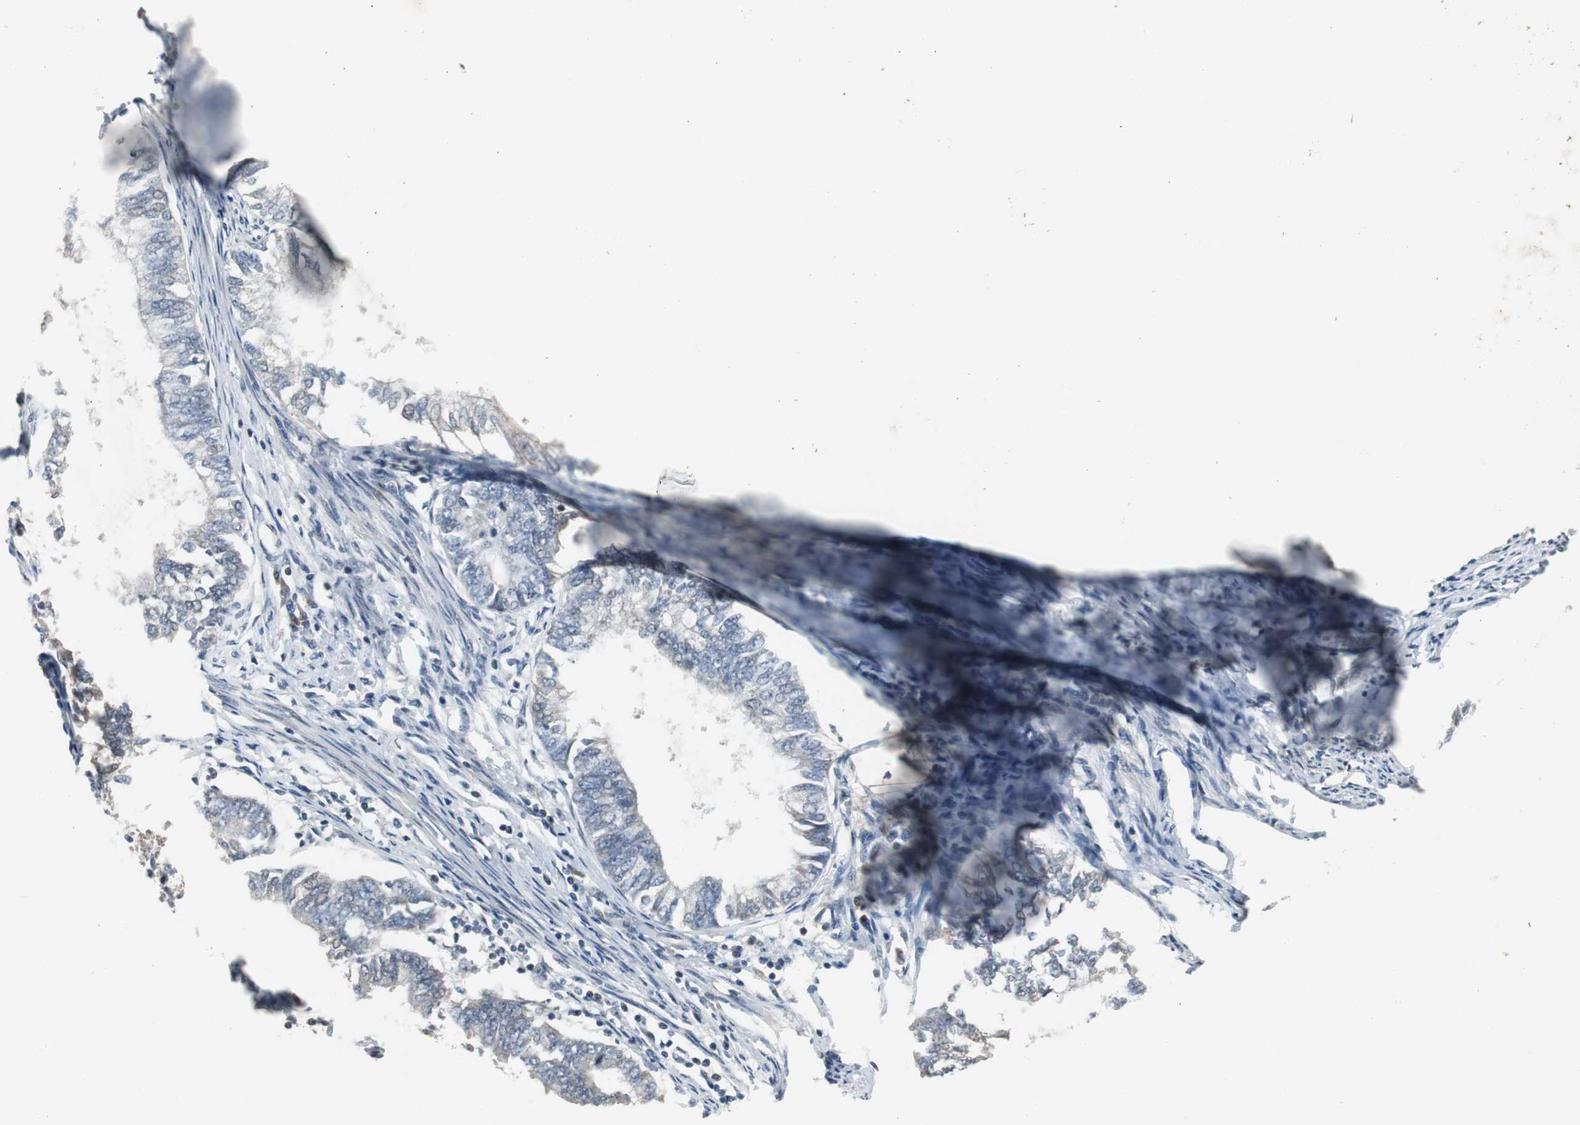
{"staining": {"intensity": "weak", "quantity": "25%-75%", "location": "cytoplasmic/membranous"}, "tissue": "endometrial cancer", "cell_type": "Tumor cells", "image_type": "cancer", "snomed": [{"axis": "morphology", "description": "Adenocarcinoma, NOS"}, {"axis": "topography", "description": "Endometrium"}], "caption": "Protein expression analysis of human endometrial adenocarcinoma reveals weak cytoplasmic/membranous positivity in approximately 25%-75% of tumor cells.", "gene": "ZMPSTE24", "patient": {"sex": "female", "age": 86}}